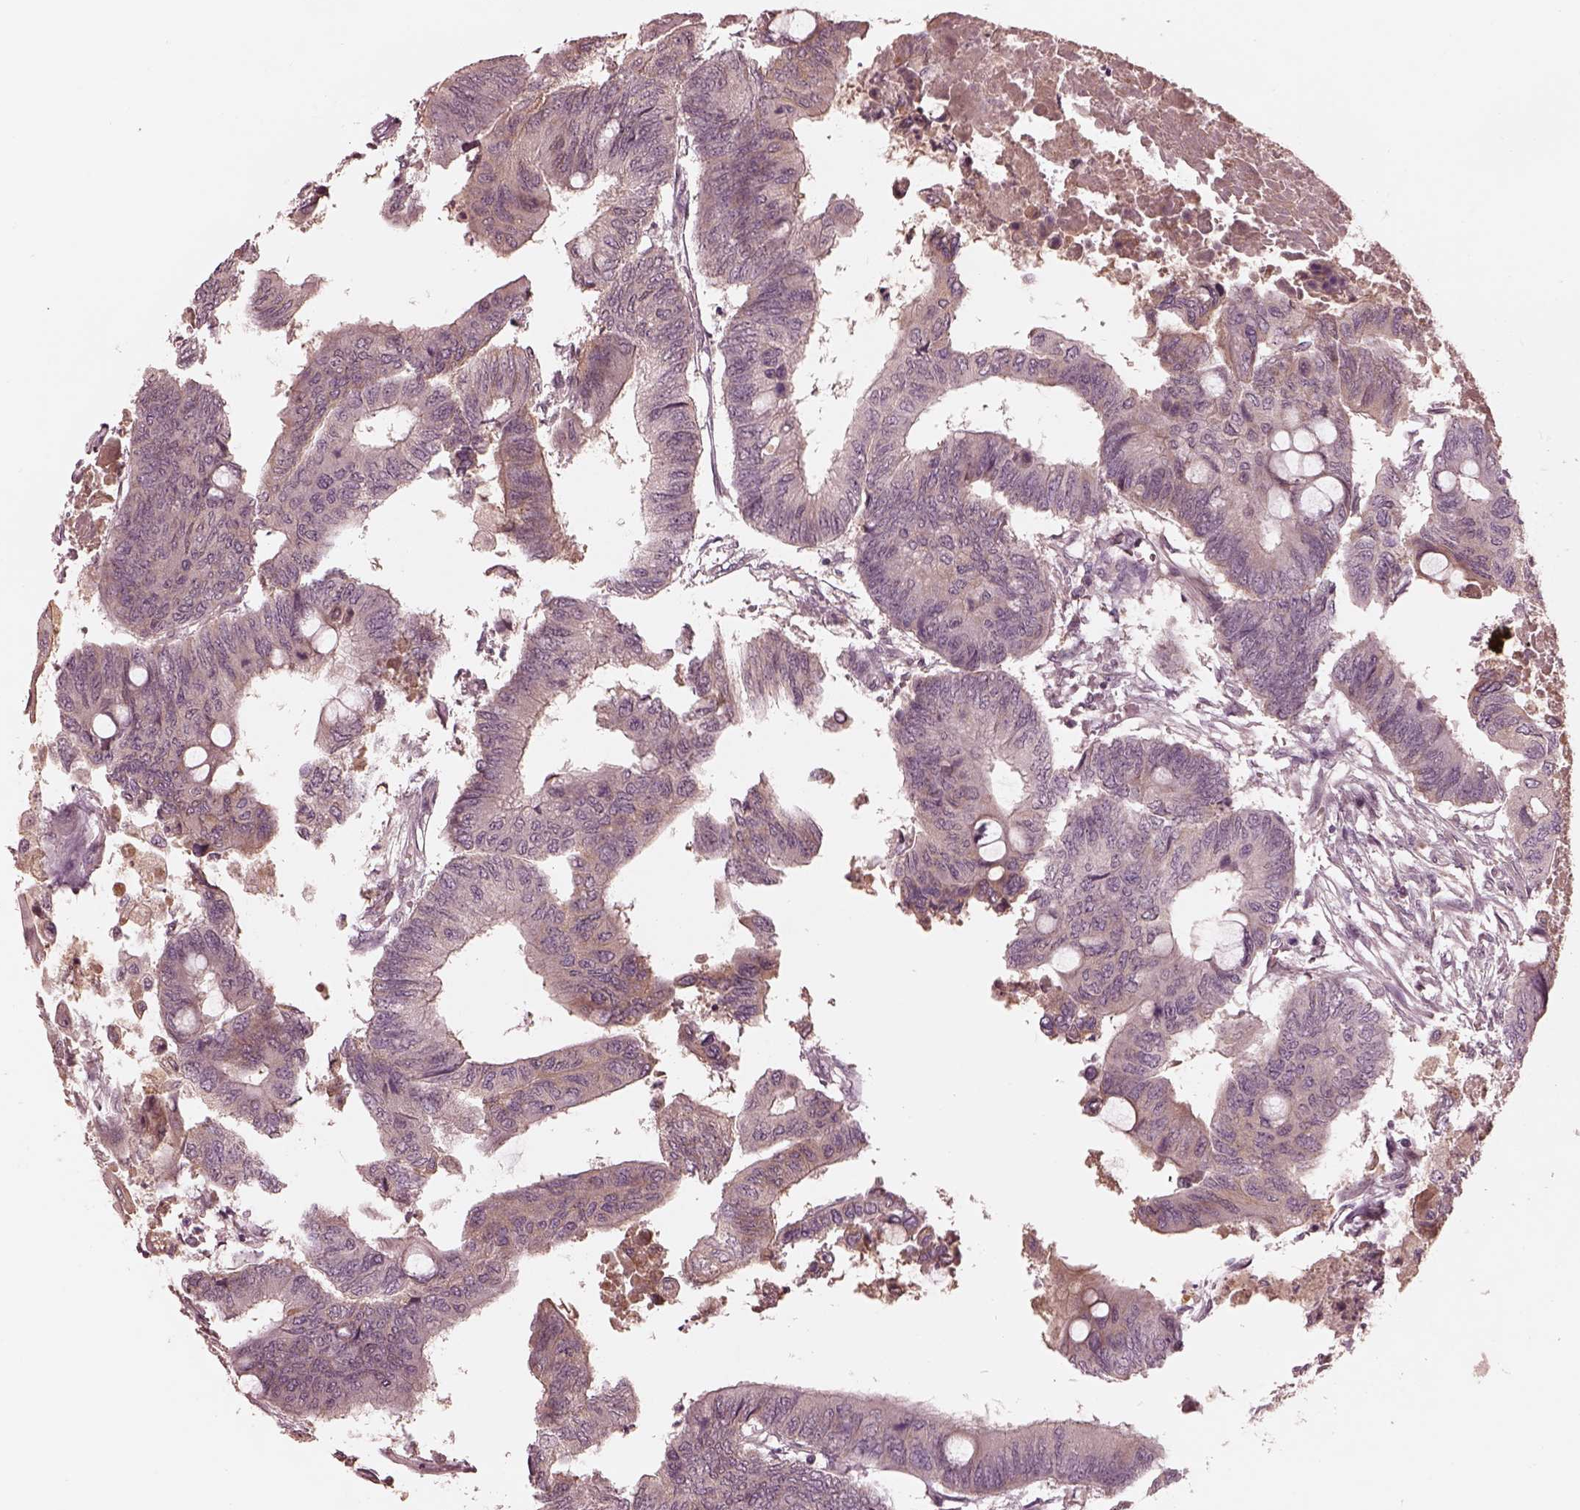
{"staining": {"intensity": "negative", "quantity": "none", "location": "none"}, "tissue": "colorectal cancer", "cell_type": "Tumor cells", "image_type": "cancer", "snomed": [{"axis": "morphology", "description": "Normal tissue, NOS"}, {"axis": "morphology", "description": "Adenocarcinoma, NOS"}, {"axis": "topography", "description": "Rectum"}, {"axis": "topography", "description": "Peripheral nerve tissue"}], "caption": "Histopathology image shows no significant protein positivity in tumor cells of colorectal adenocarcinoma. (IHC, brightfield microscopy, high magnification).", "gene": "TF", "patient": {"sex": "male", "age": 92}}